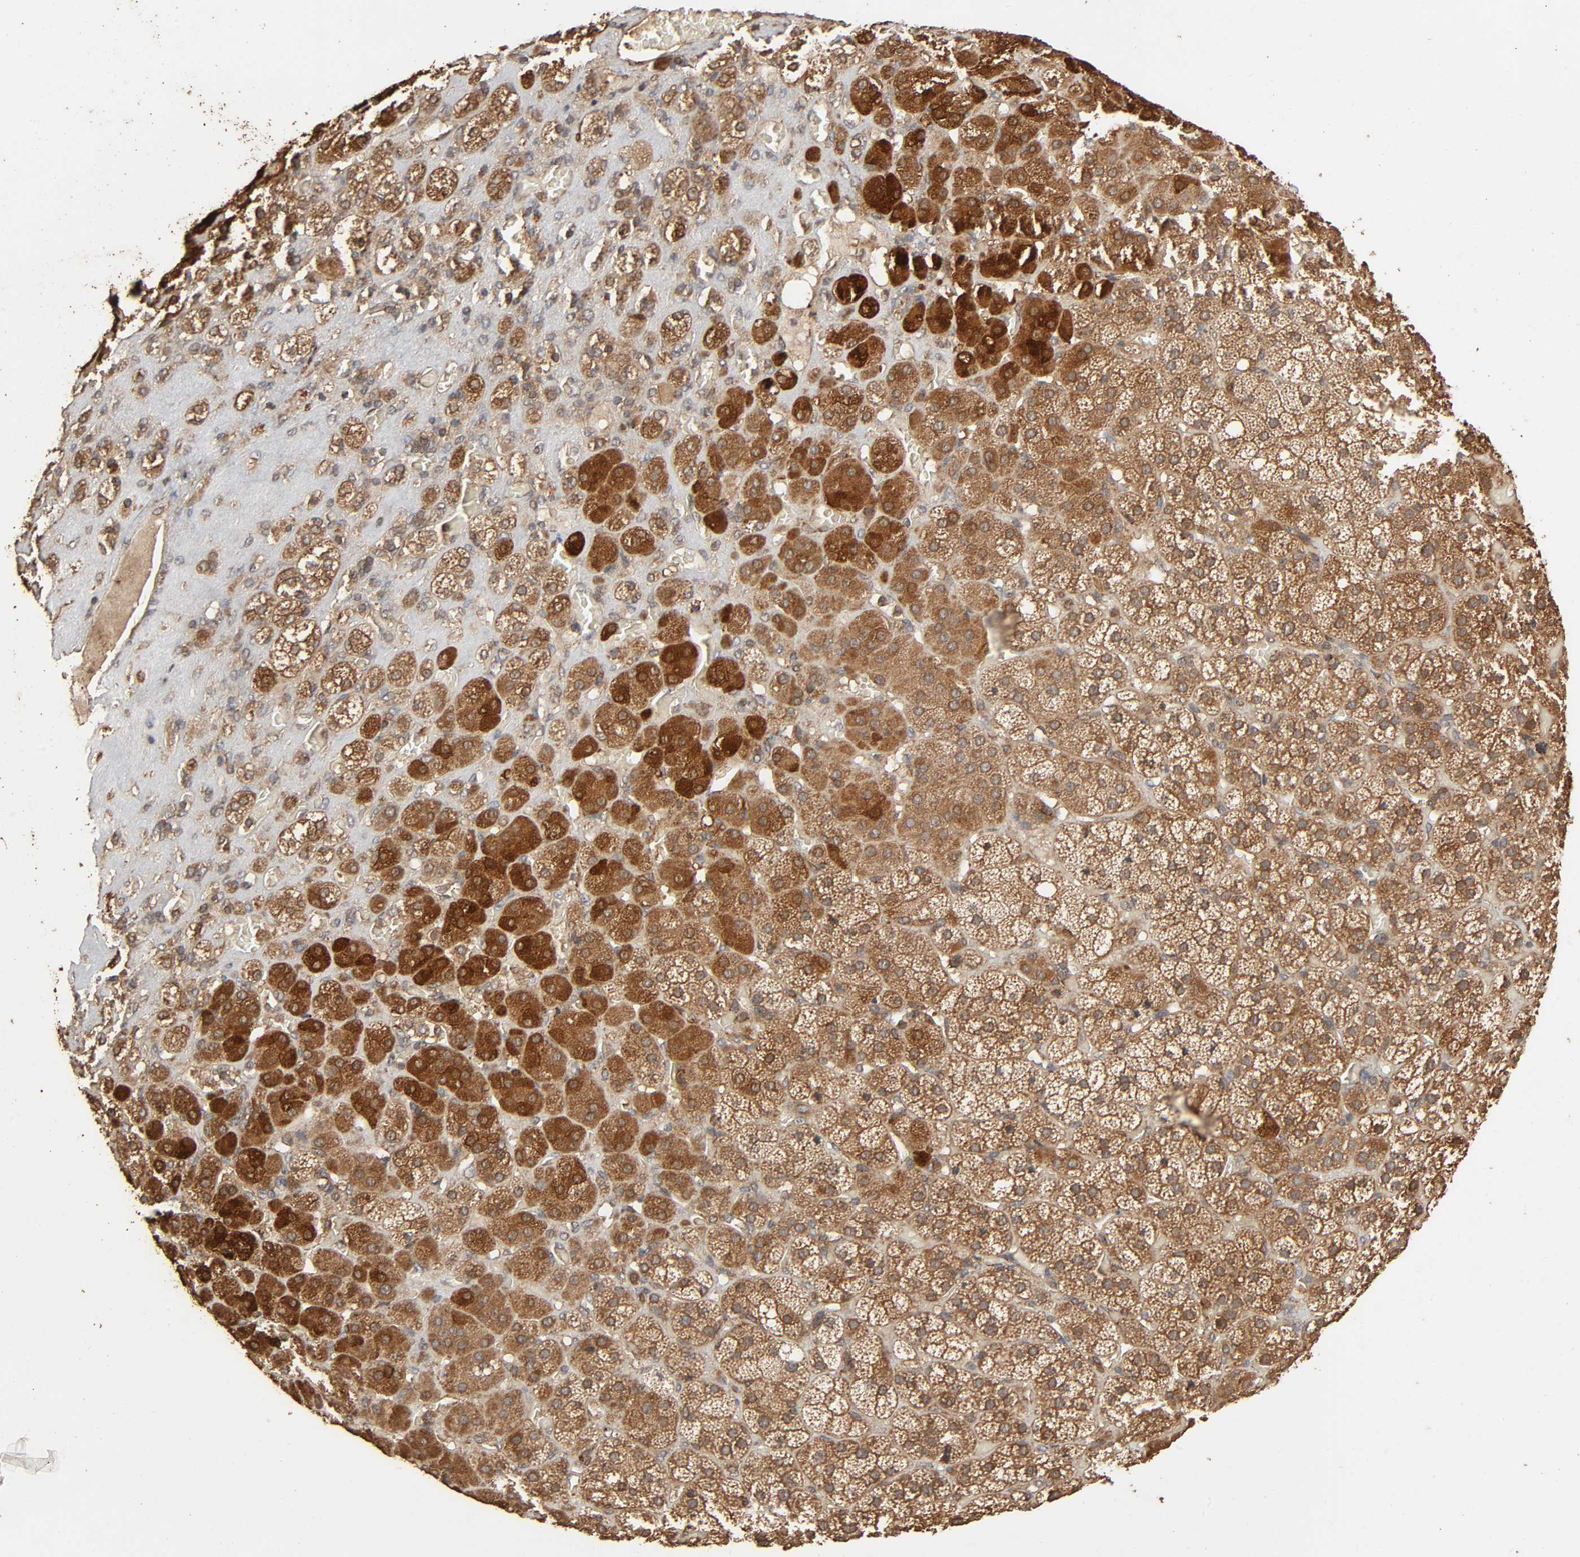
{"staining": {"intensity": "moderate", "quantity": ">75%", "location": "cytoplasmic/membranous"}, "tissue": "adrenal gland", "cell_type": "Glandular cells", "image_type": "normal", "snomed": [{"axis": "morphology", "description": "Normal tissue, NOS"}, {"axis": "topography", "description": "Adrenal gland"}], "caption": "A micrograph of adrenal gland stained for a protein demonstrates moderate cytoplasmic/membranous brown staining in glandular cells.", "gene": "RPS6KA6", "patient": {"sex": "female", "age": 71}}